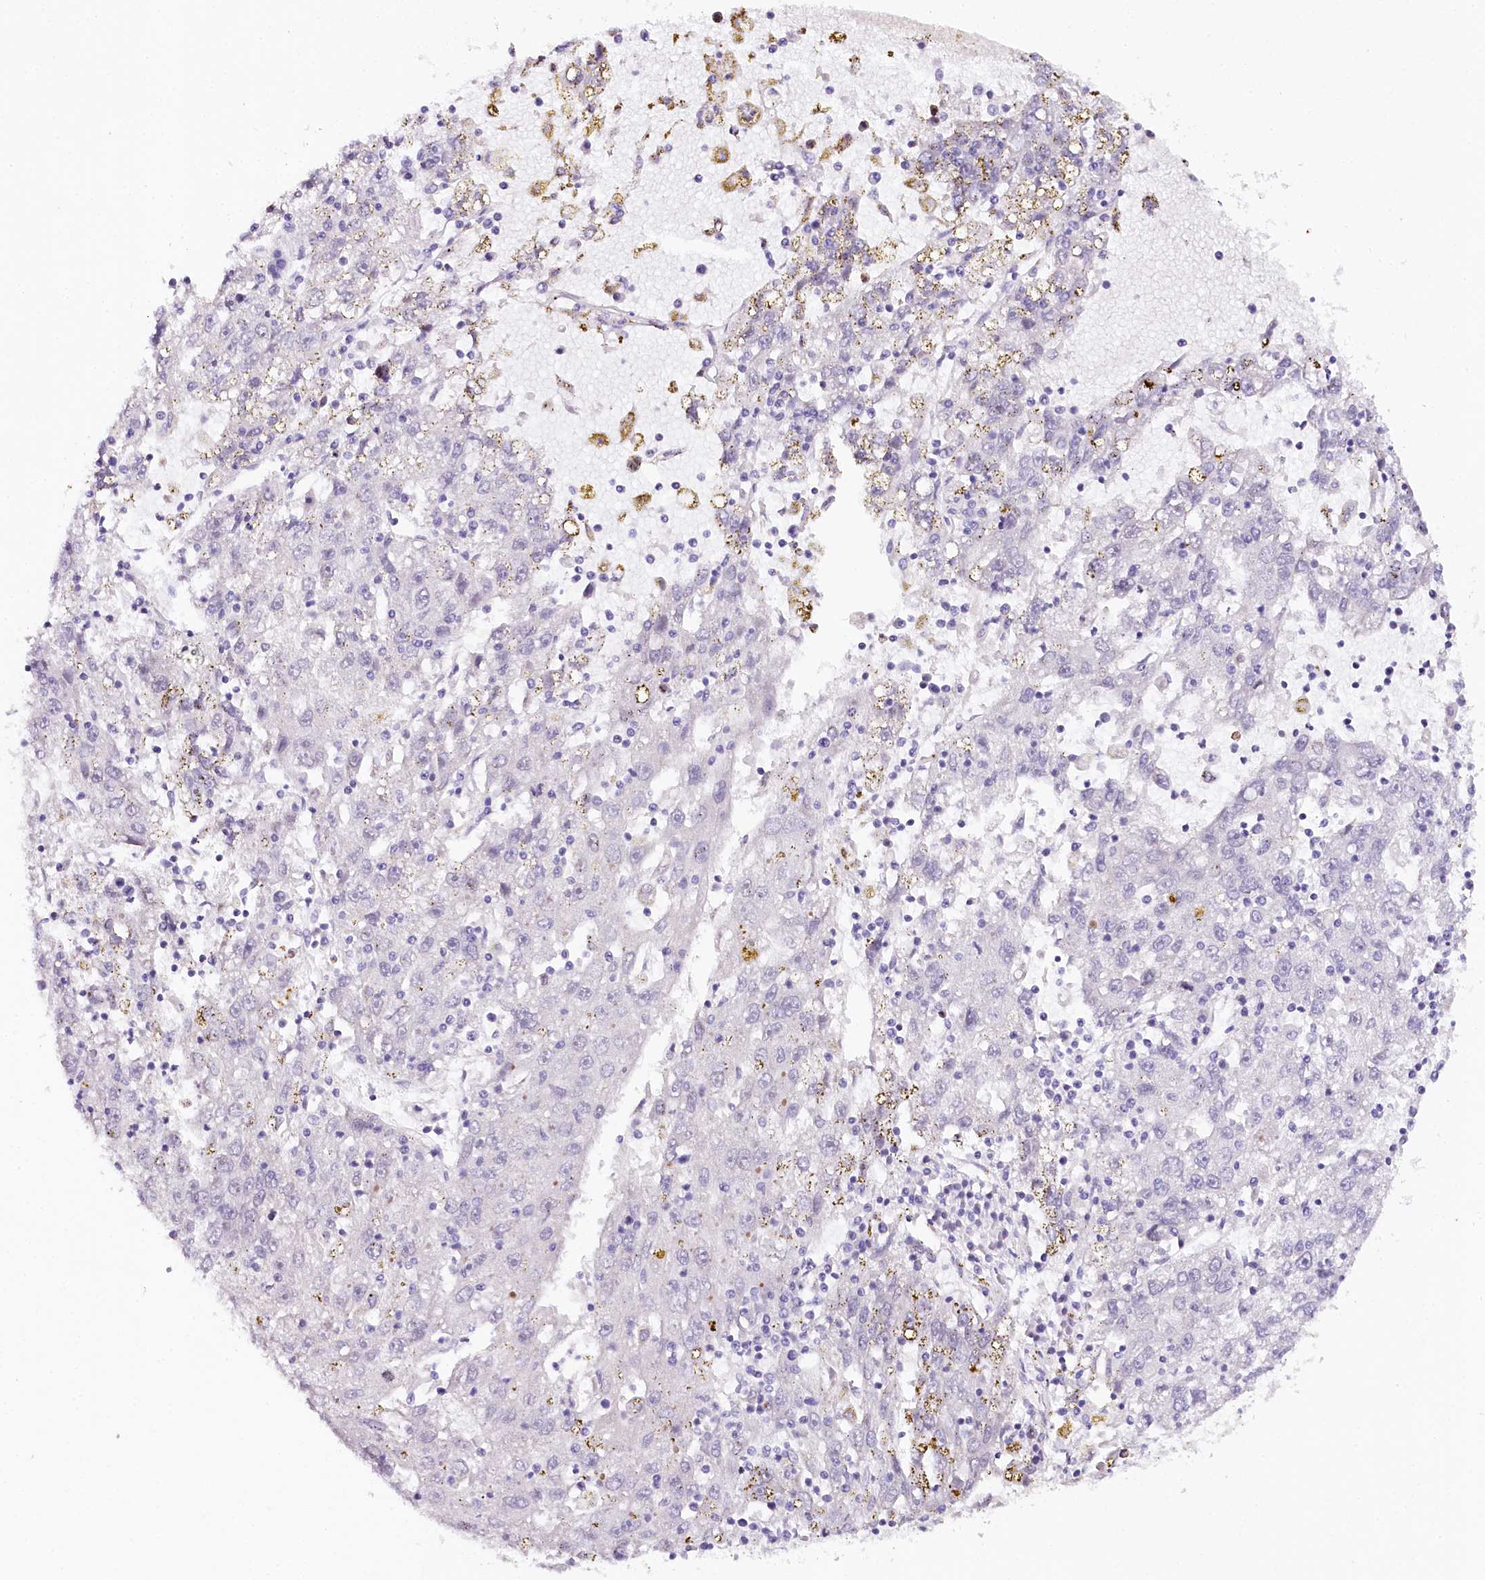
{"staining": {"intensity": "negative", "quantity": "none", "location": "none"}, "tissue": "liver cancer", "cell_type": "Tumor cells", "image_type": "cancer", "snomed": [{"axis": "morphology", "description": "Carcinoma, Hepatocellular, NOS"}, {"axis": "topography", "description": "Liver"}], "caption": "Tumor cells are negative for protein expression in human liver hepatocellular carcinoma. (DAB (3,3'-diaminobenzidine) IHC visualized using brightfield microscopy, high magnification).", "gene": "TP53", "patient": {"sex": "male", "age": 49}}